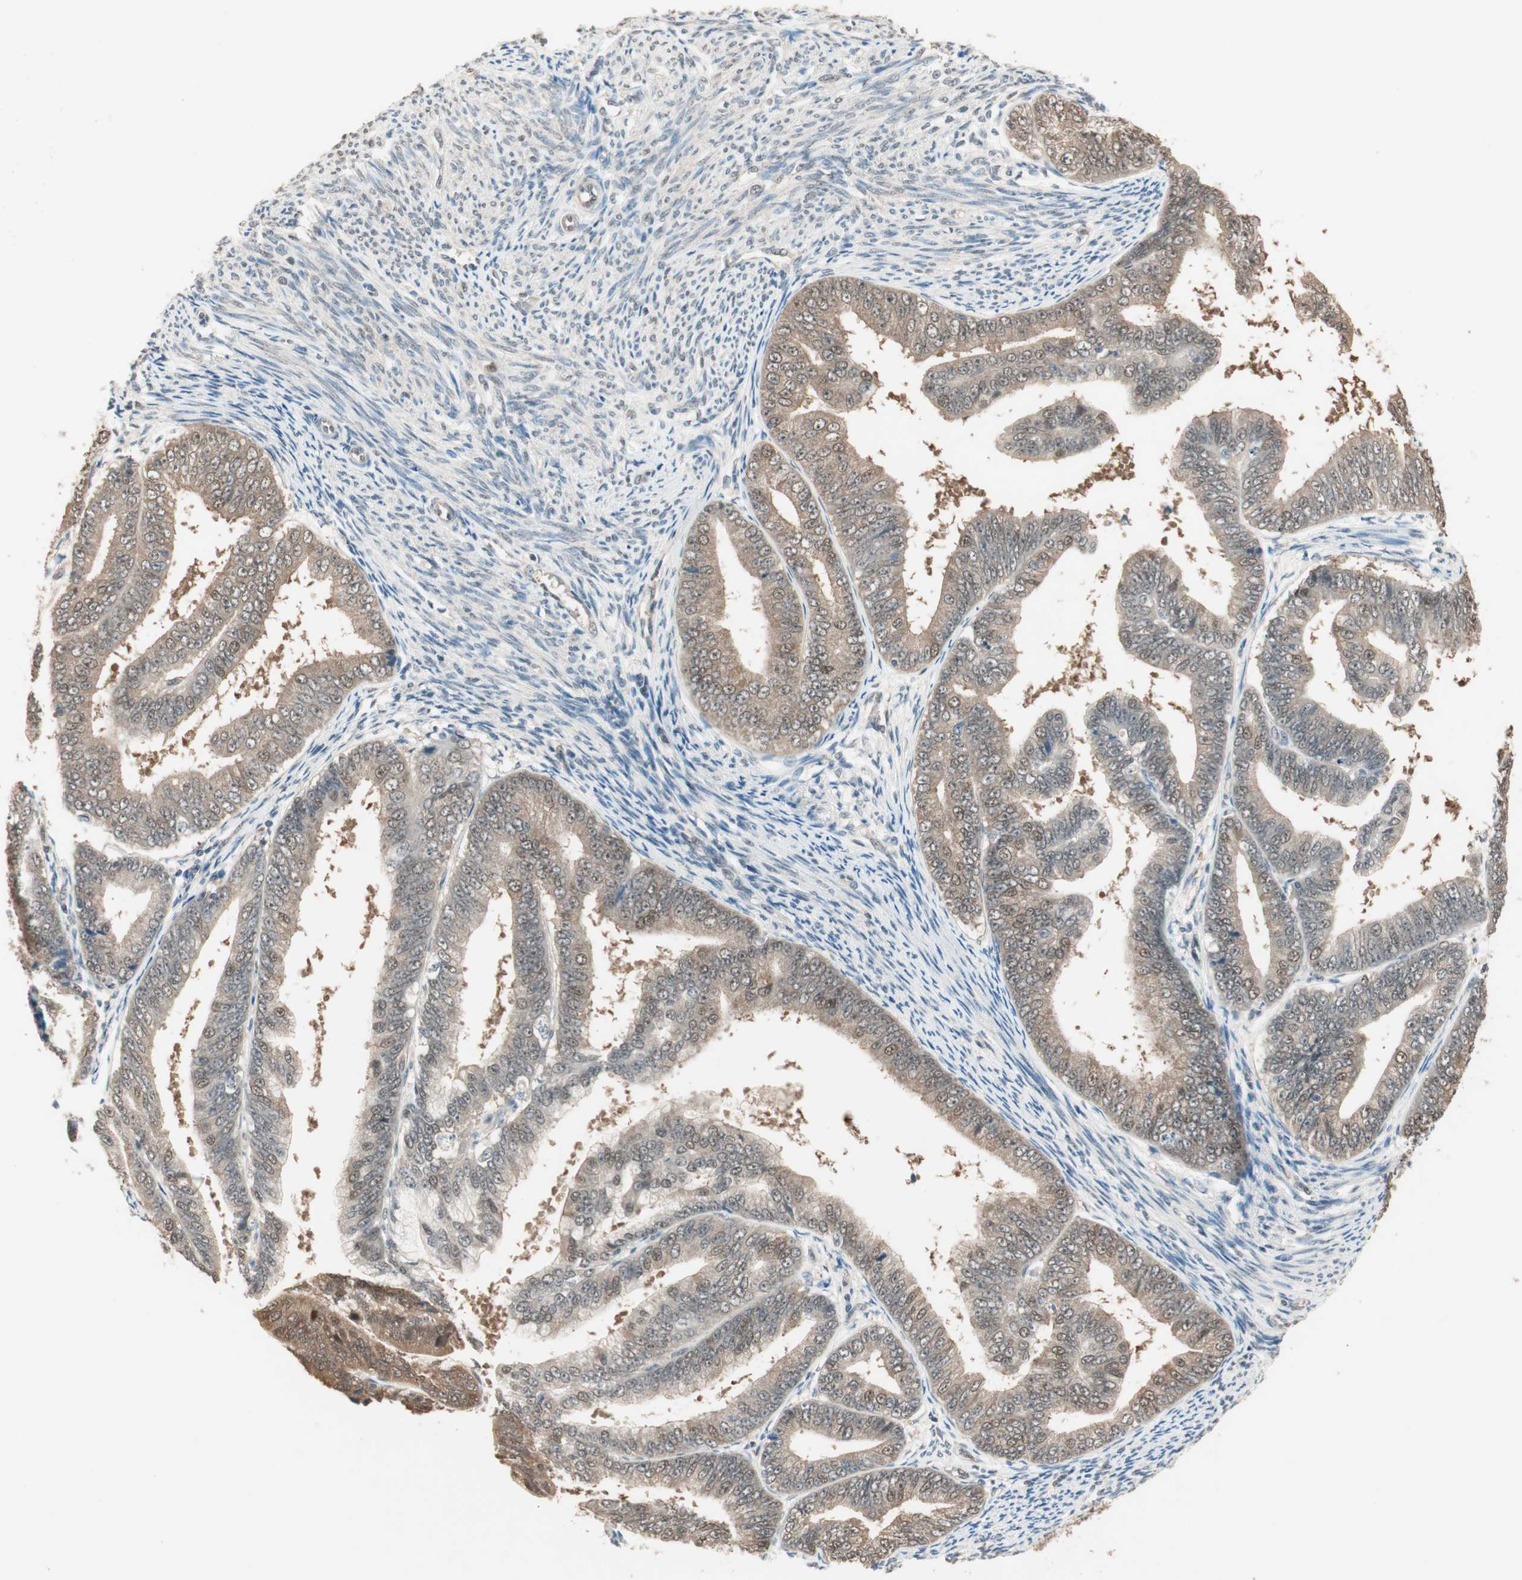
{"staining": {"intensity": "weak", "quantity": "25%-75%", "location": "cytoplasmic/membranous,nuclear"}, "tissue": "endometrial cancer", "cell_type": "Tumor cells", "image_type": "cancer", "snomed": [{"axis": "morphology", "description": "Adenocarcinoma, NOS"}, {"axis": "topography", "description": "Endometrium"}], "caption": "The photomicrograph displays a brown stain indicating the presence of a protein in the cytoplasmic/membranous and nuclear of tumor cells in endometrial adenocarcinoma.", "gene": "USP5", "patient": {"sex": "female", "age": 63}}